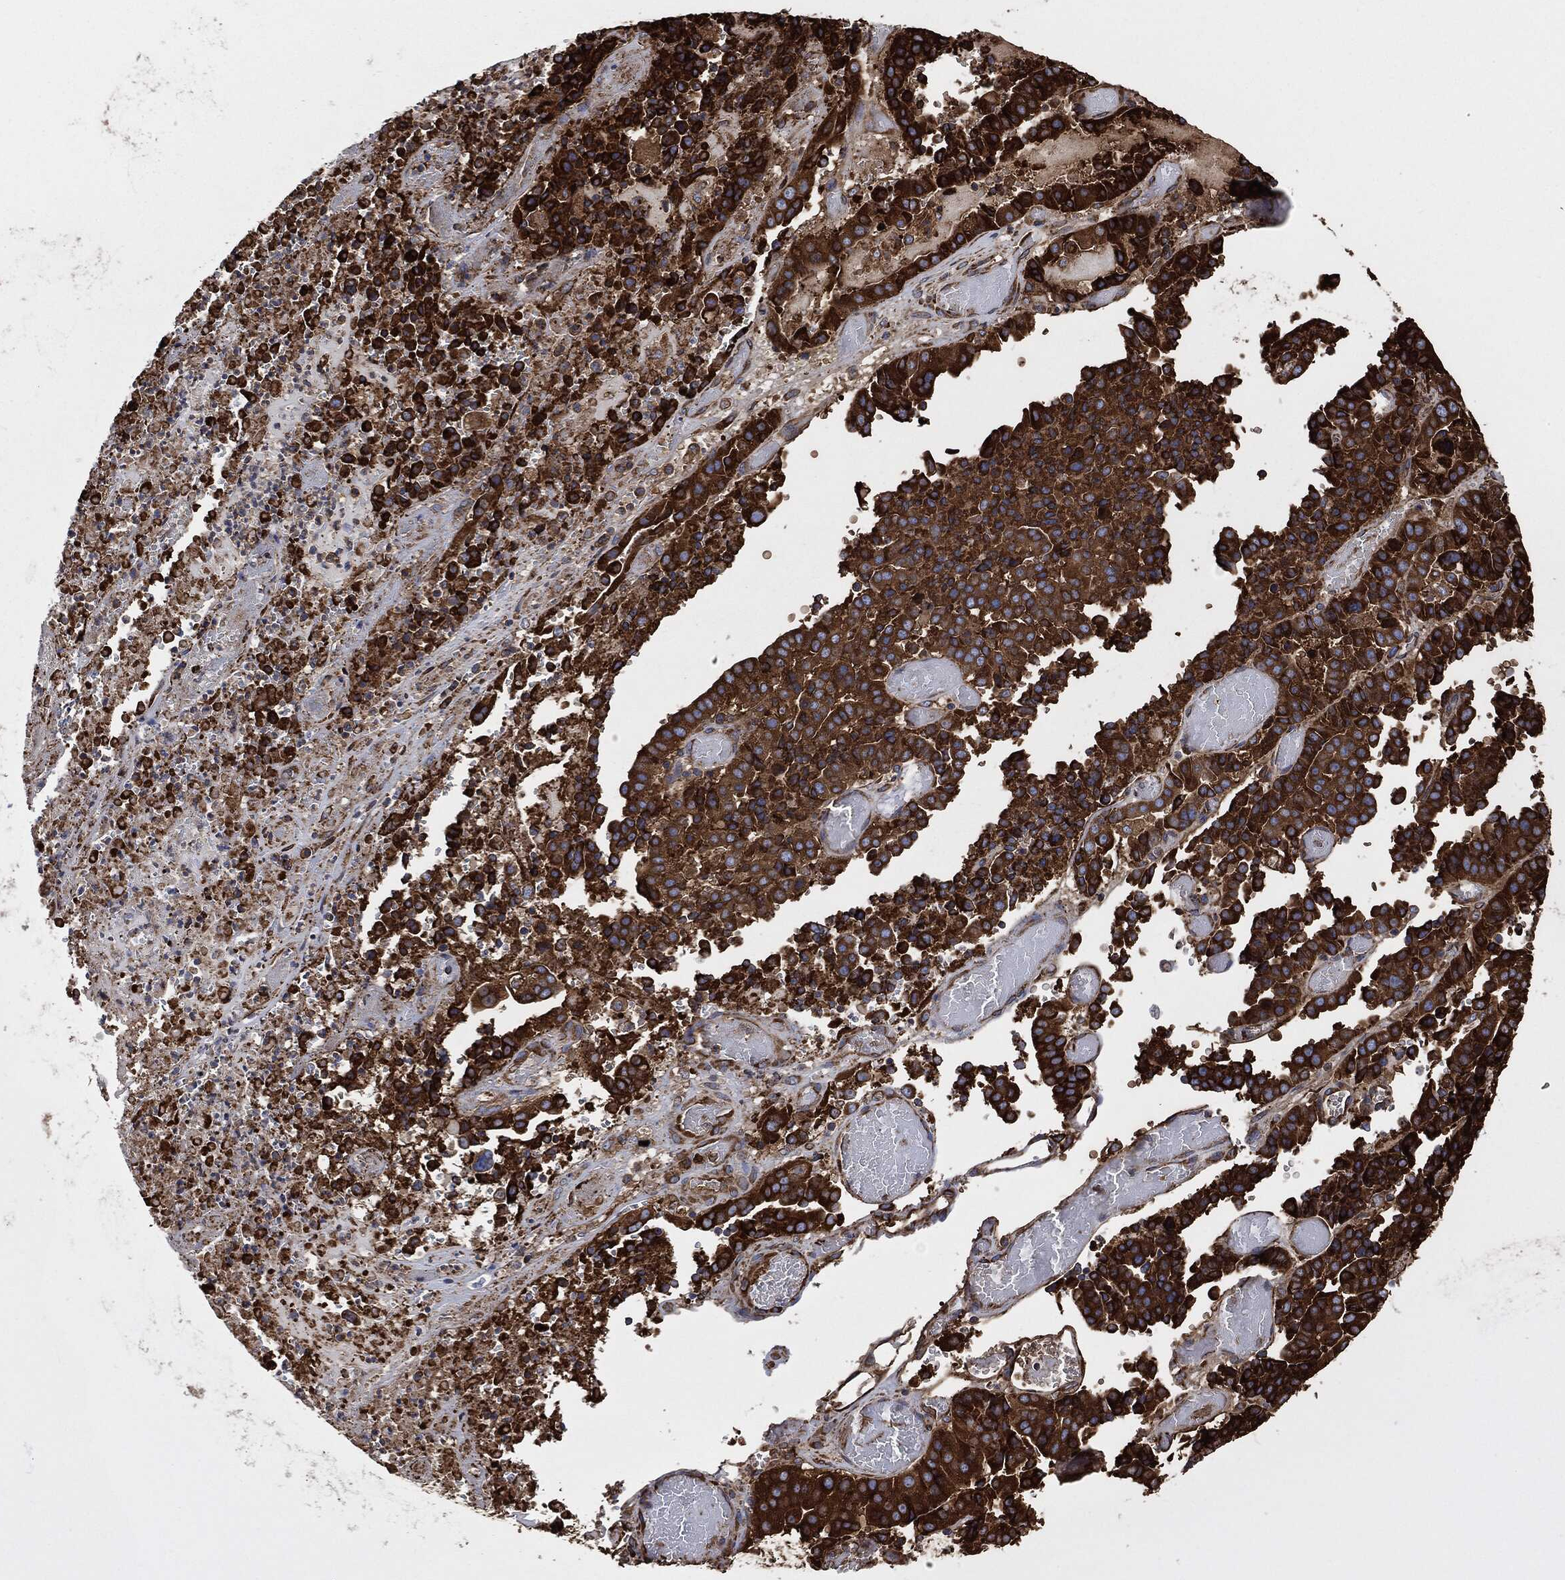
{"staining": {"intensity": "strong", "quantity": ">75%", "location": "cytoplasmic/membranous"}, "tissue": "stomach cancer", "cell_type": "Tumor cells", "image_type": "cancer", "snomed": [{"axis": "morphology", "description": "Adenocarcinoma, NOS"}, {"axis": "topography", "description": "Stomach"}], "caption": "Adenocarcinoma (stomach) stained with DAB immunohistochemistry (IHC) shows high levels of strong cytoplasmic/membranous staining in approximately >75% of tumor cells. The staining is performed using DAB brown chromogen to label protein expression. The nuclei are counter-stained blue using hematoxylin.", "gene": "AMFR", "patient": {"sex": "male", "age": 48}}